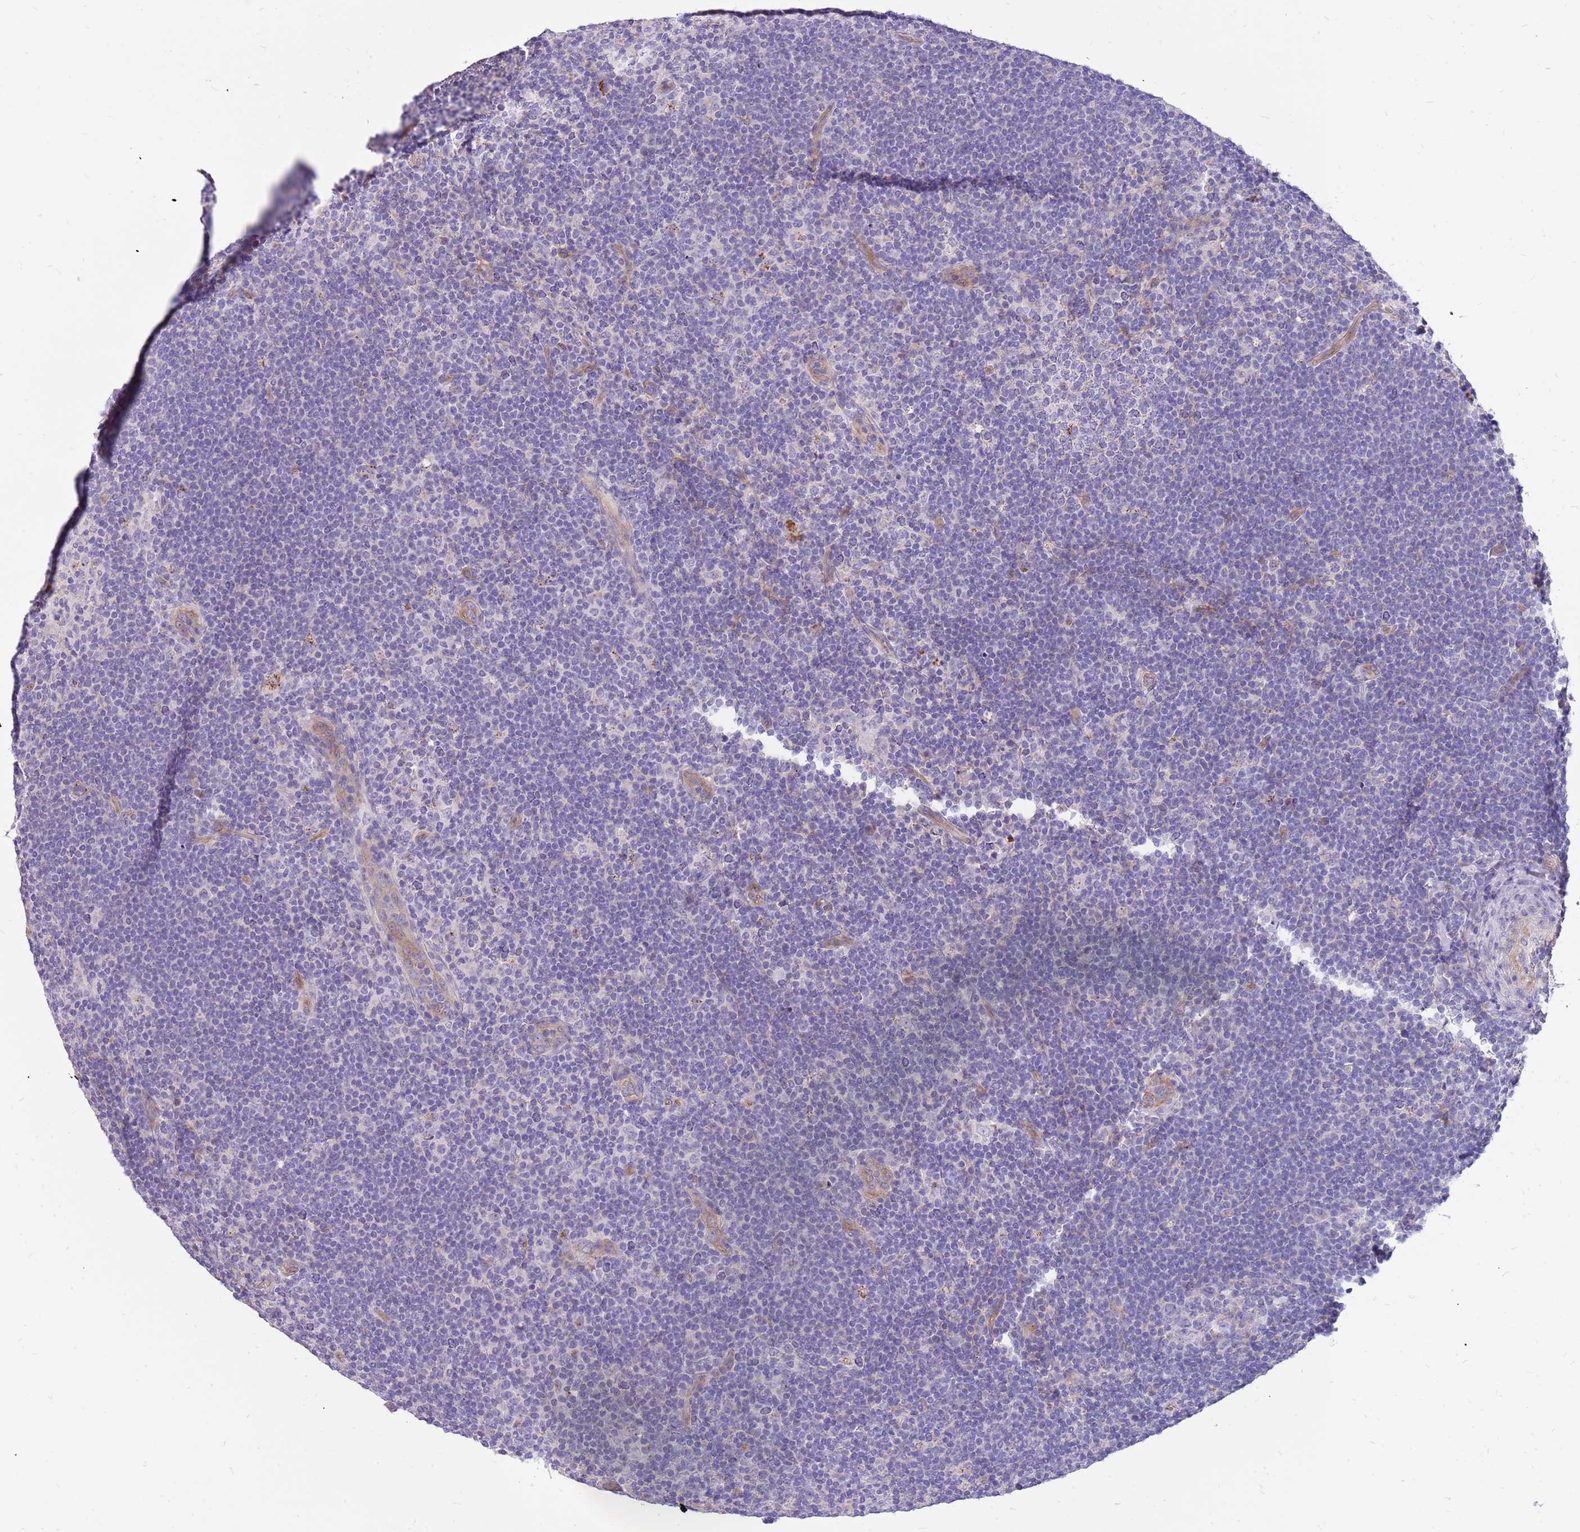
{"staining": {"intensity": "negative", "quantity": "none", "location": "none"}, "tissue": "lymphoma", "cell_type": "Tumor cells", "image_type": "cancer", "snomed": [{"axis": "morphology", "description": "Hodgkin's disease, NOS"}, {"axis": "topography", "description": "Lymph node"}], "caption": "This is a micrograph of immunohistochemistry staining of lymphoma, which shows no staining in tumor cells.", "gene": "NTN4", "patient": {"sex": "female", "age": 57}}